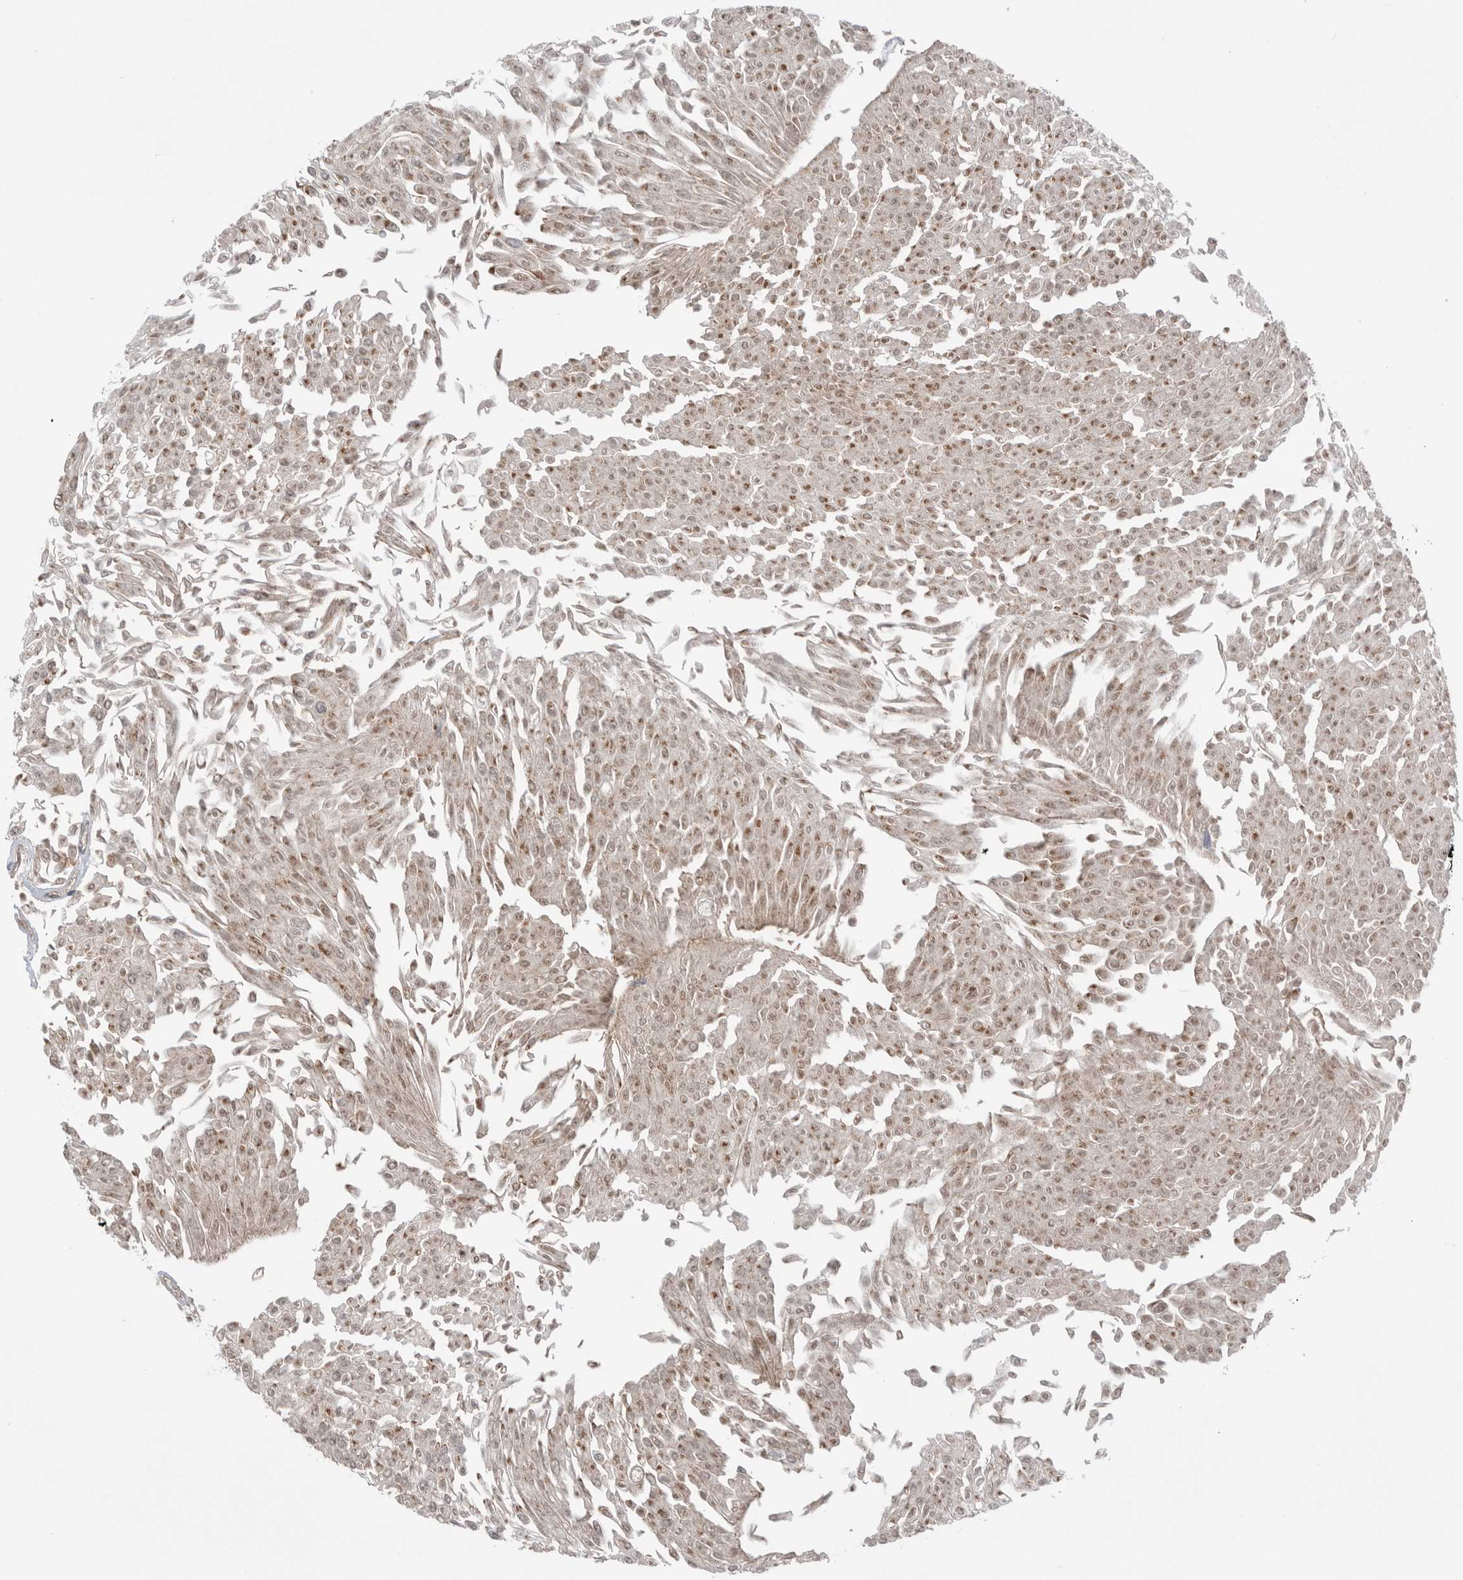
{"staining": {"intensity": "moderate", "quantity": ">75%", "location": "nuclear"}, "tissue": "urothelial cancer", "cell_type": "Tumor cells", "image_type": "cancer", "snomed": [{"axis": "morphology", "description": "Urothelial carcinoma, Low grade"}, {"axis": "topography", "description": "Urinary bladder"}], "caption": "Urothelial carcinoma (low-grade) stained with DAB IHC demonstrates medium levels of moderate nuclear positivity in about >75% of tumor cells. The protein is shown in brown color, while the nuclei are stained blue.", "gene": "NTAQ1", "patient": {"sex": "male", "age": 67}}